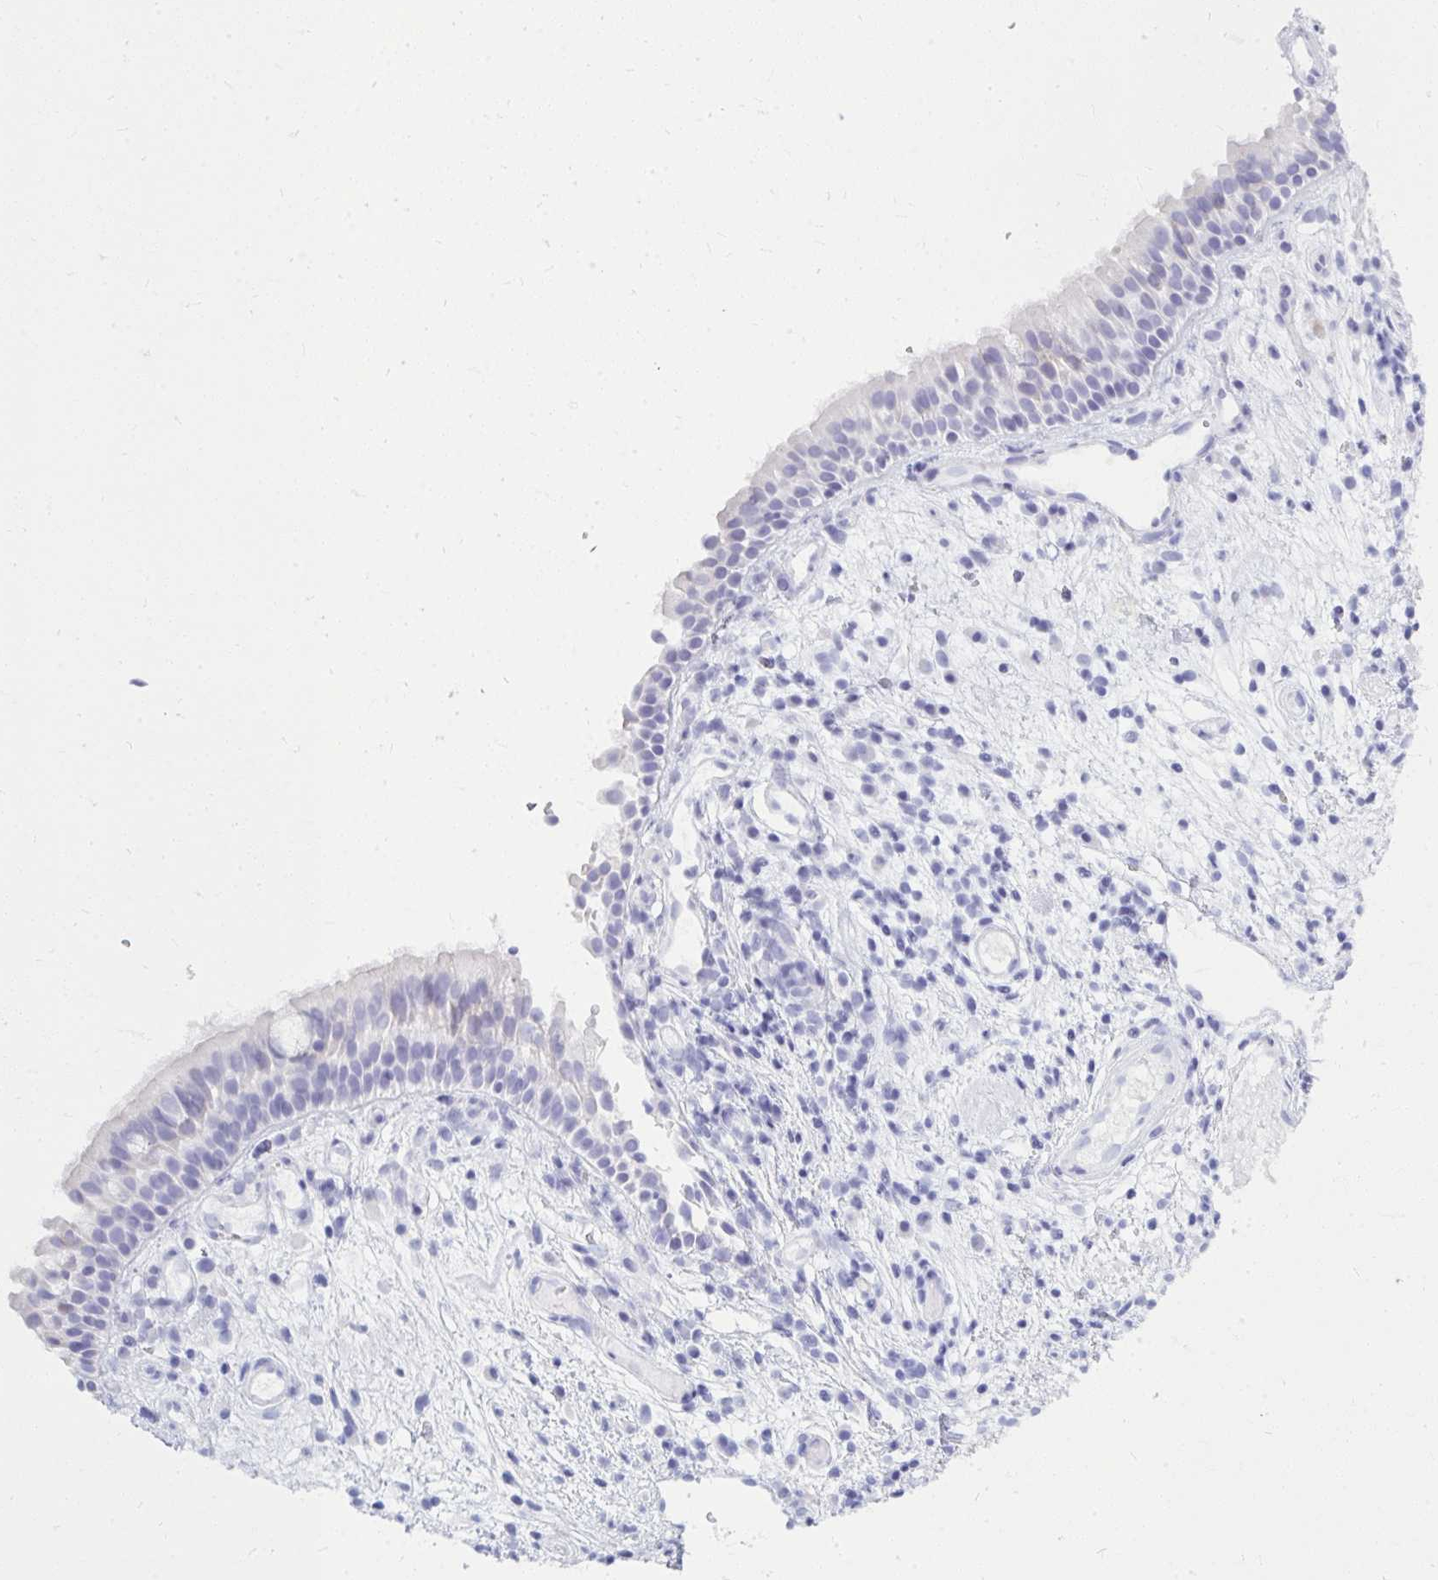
{"staining": {"intensity": "negative", "quantity": "none", "location": "none"}, "tissue": "nasopharynx", "cell_type": "Respiratory epithelial cells", "image_type": "normal", "snomed": [{"axis": "morphology", "description": "Normal tissue, NOS"}, {"axis": "morphology", "description": "Inflammation, NOS"}, {"axis": "topography", "description": "Nasopharynx"}], "caption": "There is no significant staining in respiratory epithelial cells of nasopharynx. The staining is performed using DAB (3,3'-diaminobenzidine) brown chromogen with nuclei counter-stained in using hematoxylin.", "gene": "QDPR", "patient": {"sex": "male", "age": 54}}